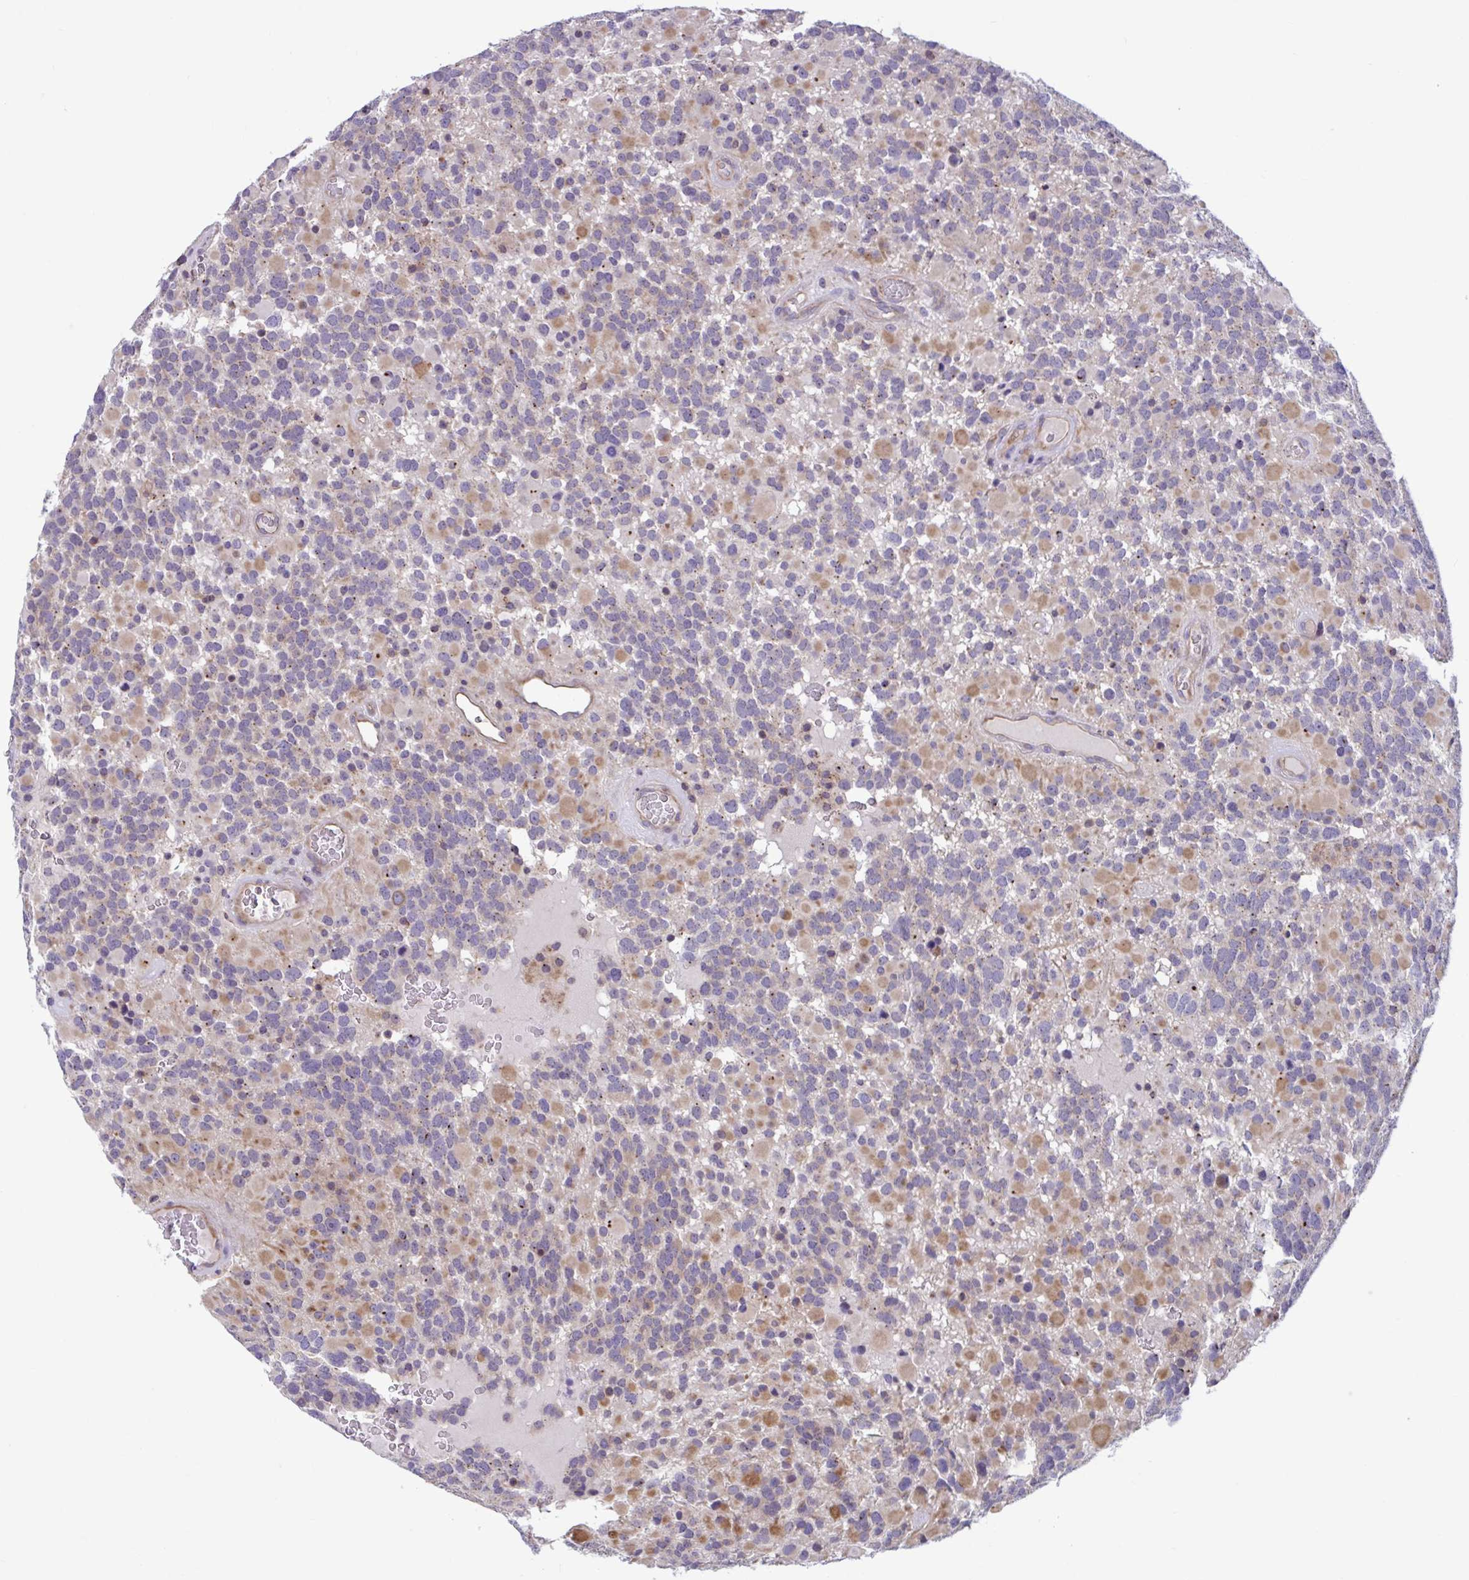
{"staining": {"intensity": "moderate", "quantity": "<25%", "location": "cytoplasmic/membranous"}, "tissue": "glioma", "cell_type": "Tumor cells", "image_type": "cancer", "snomed": [{"axis": "morphology", "description": "Glioma, malignant, High grade"}, {"axis": "topography", "description": "Brain"}], "caption": "Protein expression analysis of human glioma reveals moderate cytoplasmic/membranous expression in about <25% of tumor cells. (Stains: DAB in brown, nuclei in blue, Microscopy: brightfield microscopy at high magnification).", "gene": "IST1", "patient": {"sex": "female", "age": 40}}